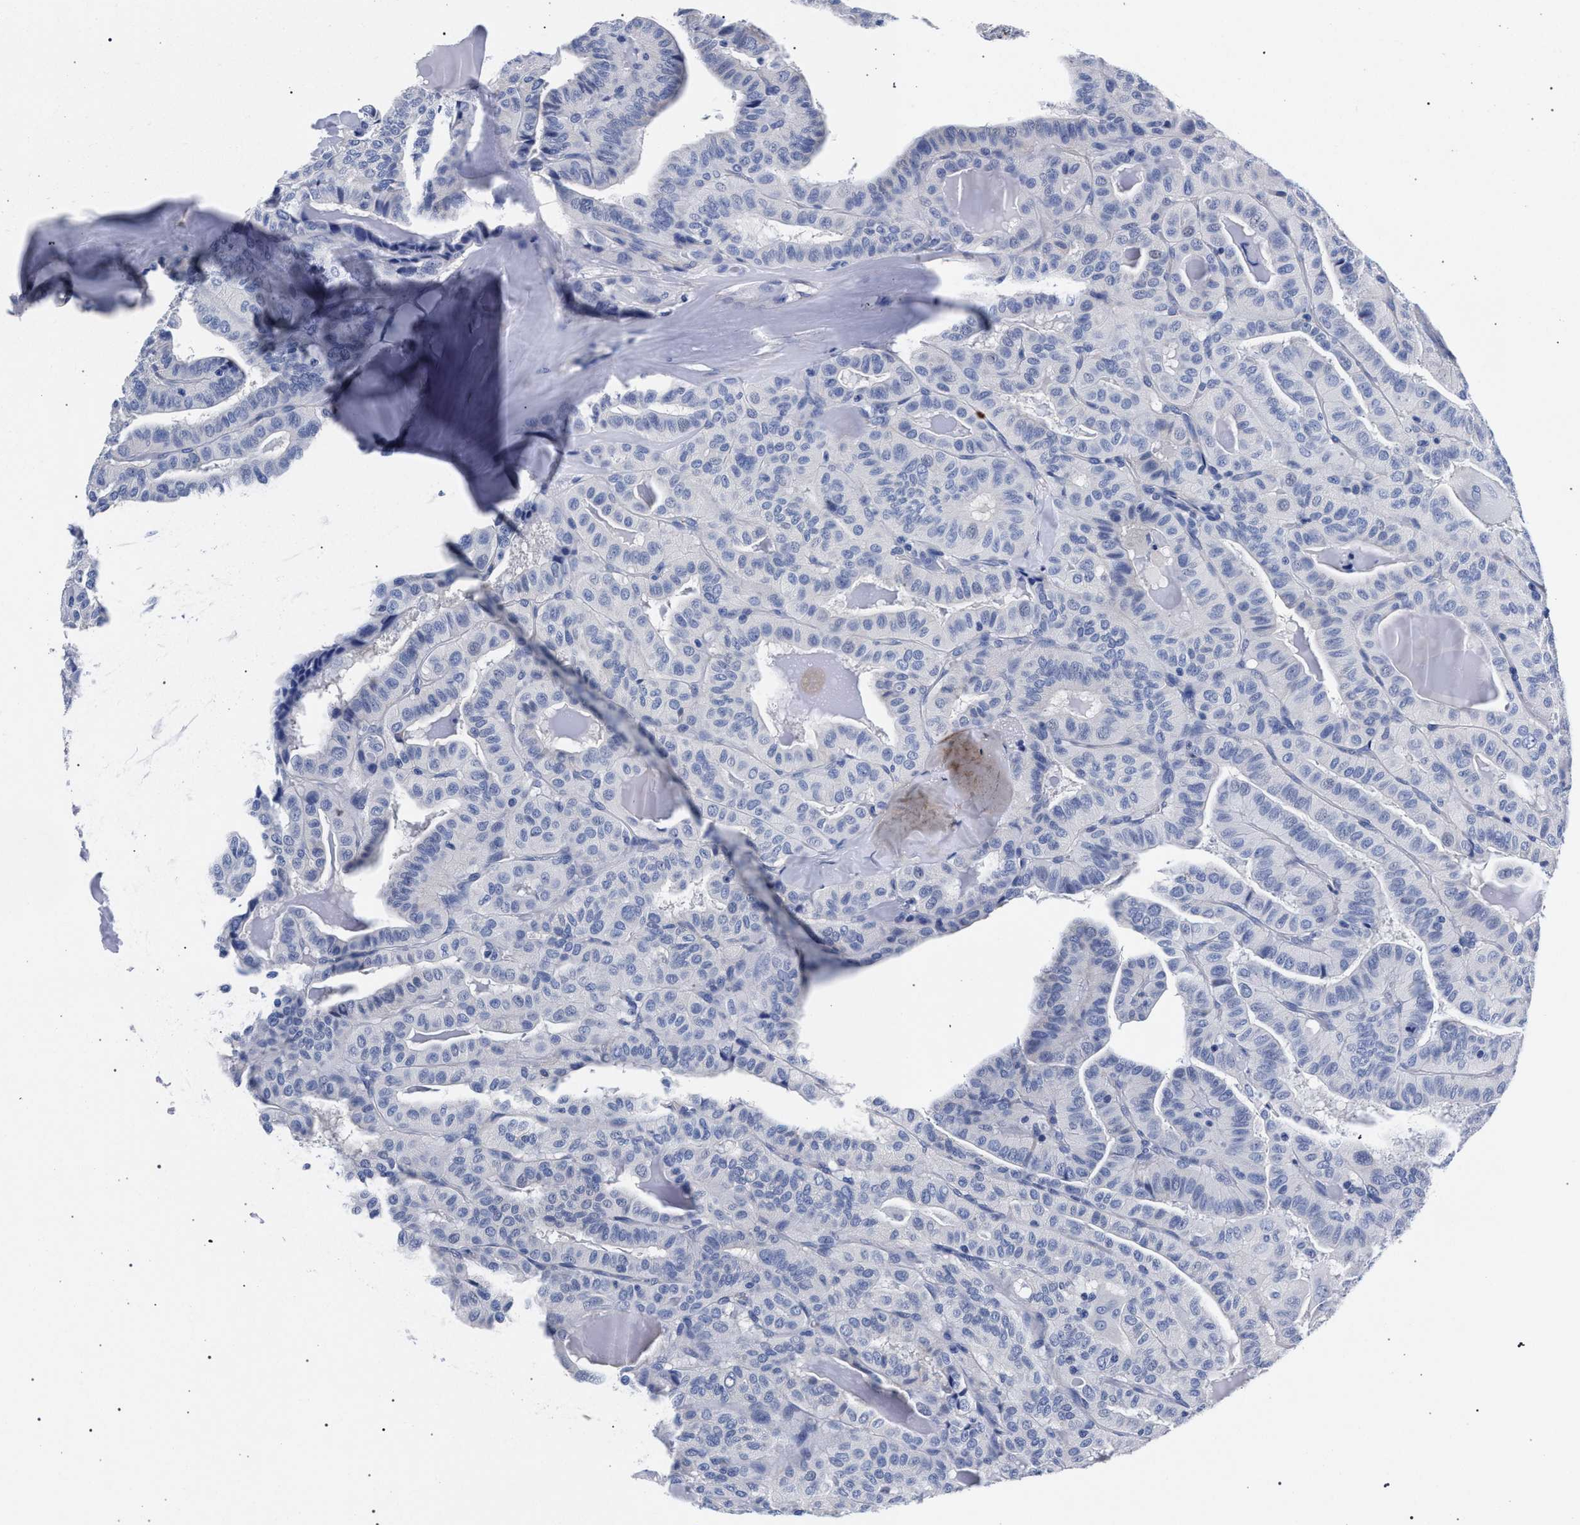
{"staining": {"intensity": "negative", "quantity": "none", "location": "none"}, "tissue": "thyroid cancer", "cell_type": "Tumor cells", "image_type": "cancer", "snomed": [{"axis": "morphology", "description": "Papillary adenocarcinoma, NOS"}, {"axis": "topography", "description": "Thyroid gland"}], "caption": "High magnification brightfield microscopy of thyroid papillary adenocarcinoma stained with DAB (brown) and counterstained with hematoxylin (blue): tumor cells show no significant positivity. Brightfield microscopy of immunohistochemistry stained with DAB (3,3'-diaminobenzidine) (brown) and hematoxylin (blue), captured at high magnification.", "gene": "AKAP4", "patient": {"sex": "male", "age": 77}}